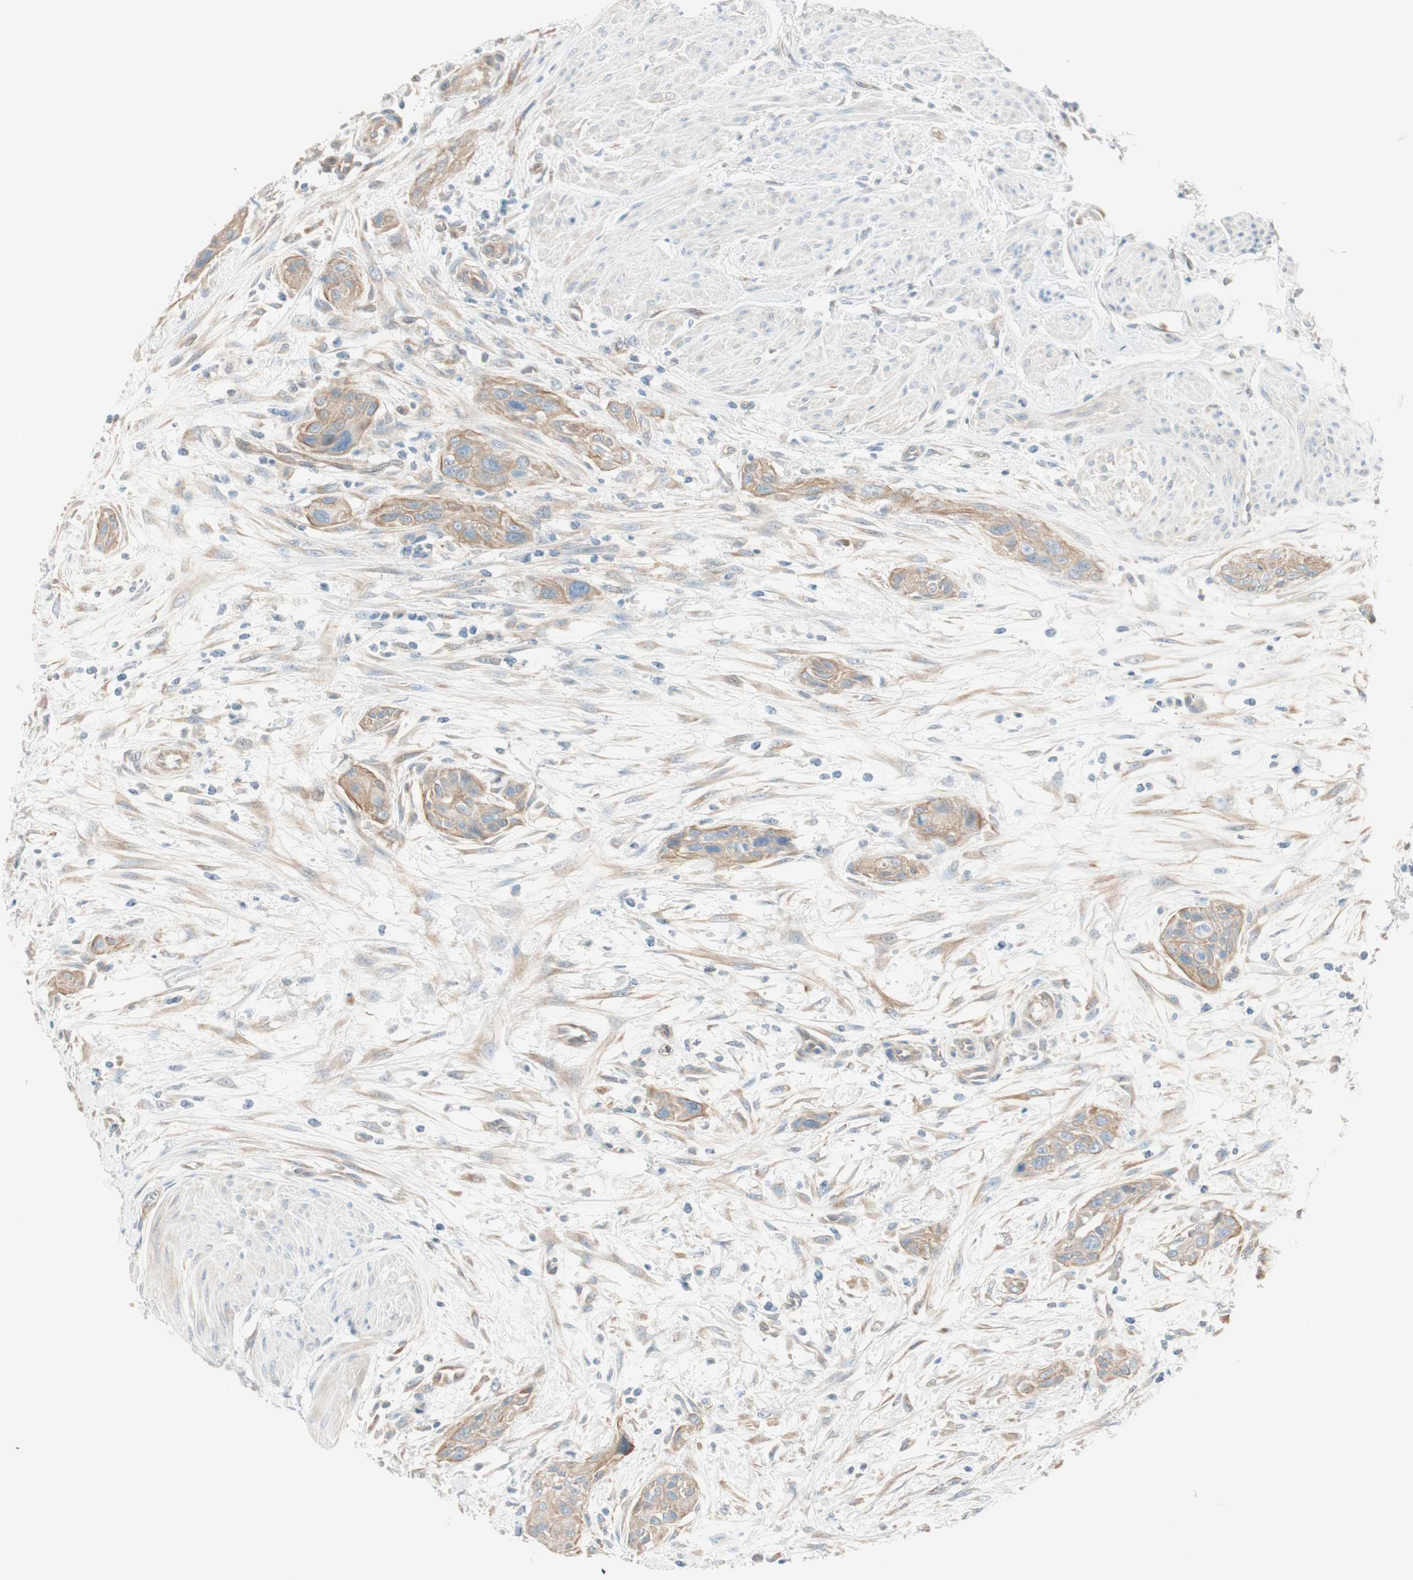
{"staining": {"intensity": "weak", "quantity": ">75%", "location": "cytoplasmic/membranous"}, "tissue": "urothelial cancer", "cell_type": "Tumor cells", "image_type": "cancer", "snomed": [{"axis": "morphology", "description": "Urothelial carcinoma, High grade"}, {"axis": "topography", "description": "Urinary bladder"}], "caption": "Weak cytoplasmic/membranous protein positivity is identified in about >75% of tumor cells in high-grade urothelial carcinoma.", "gene": "CDK3", "patient": {"sex": "male", "age": 35}}